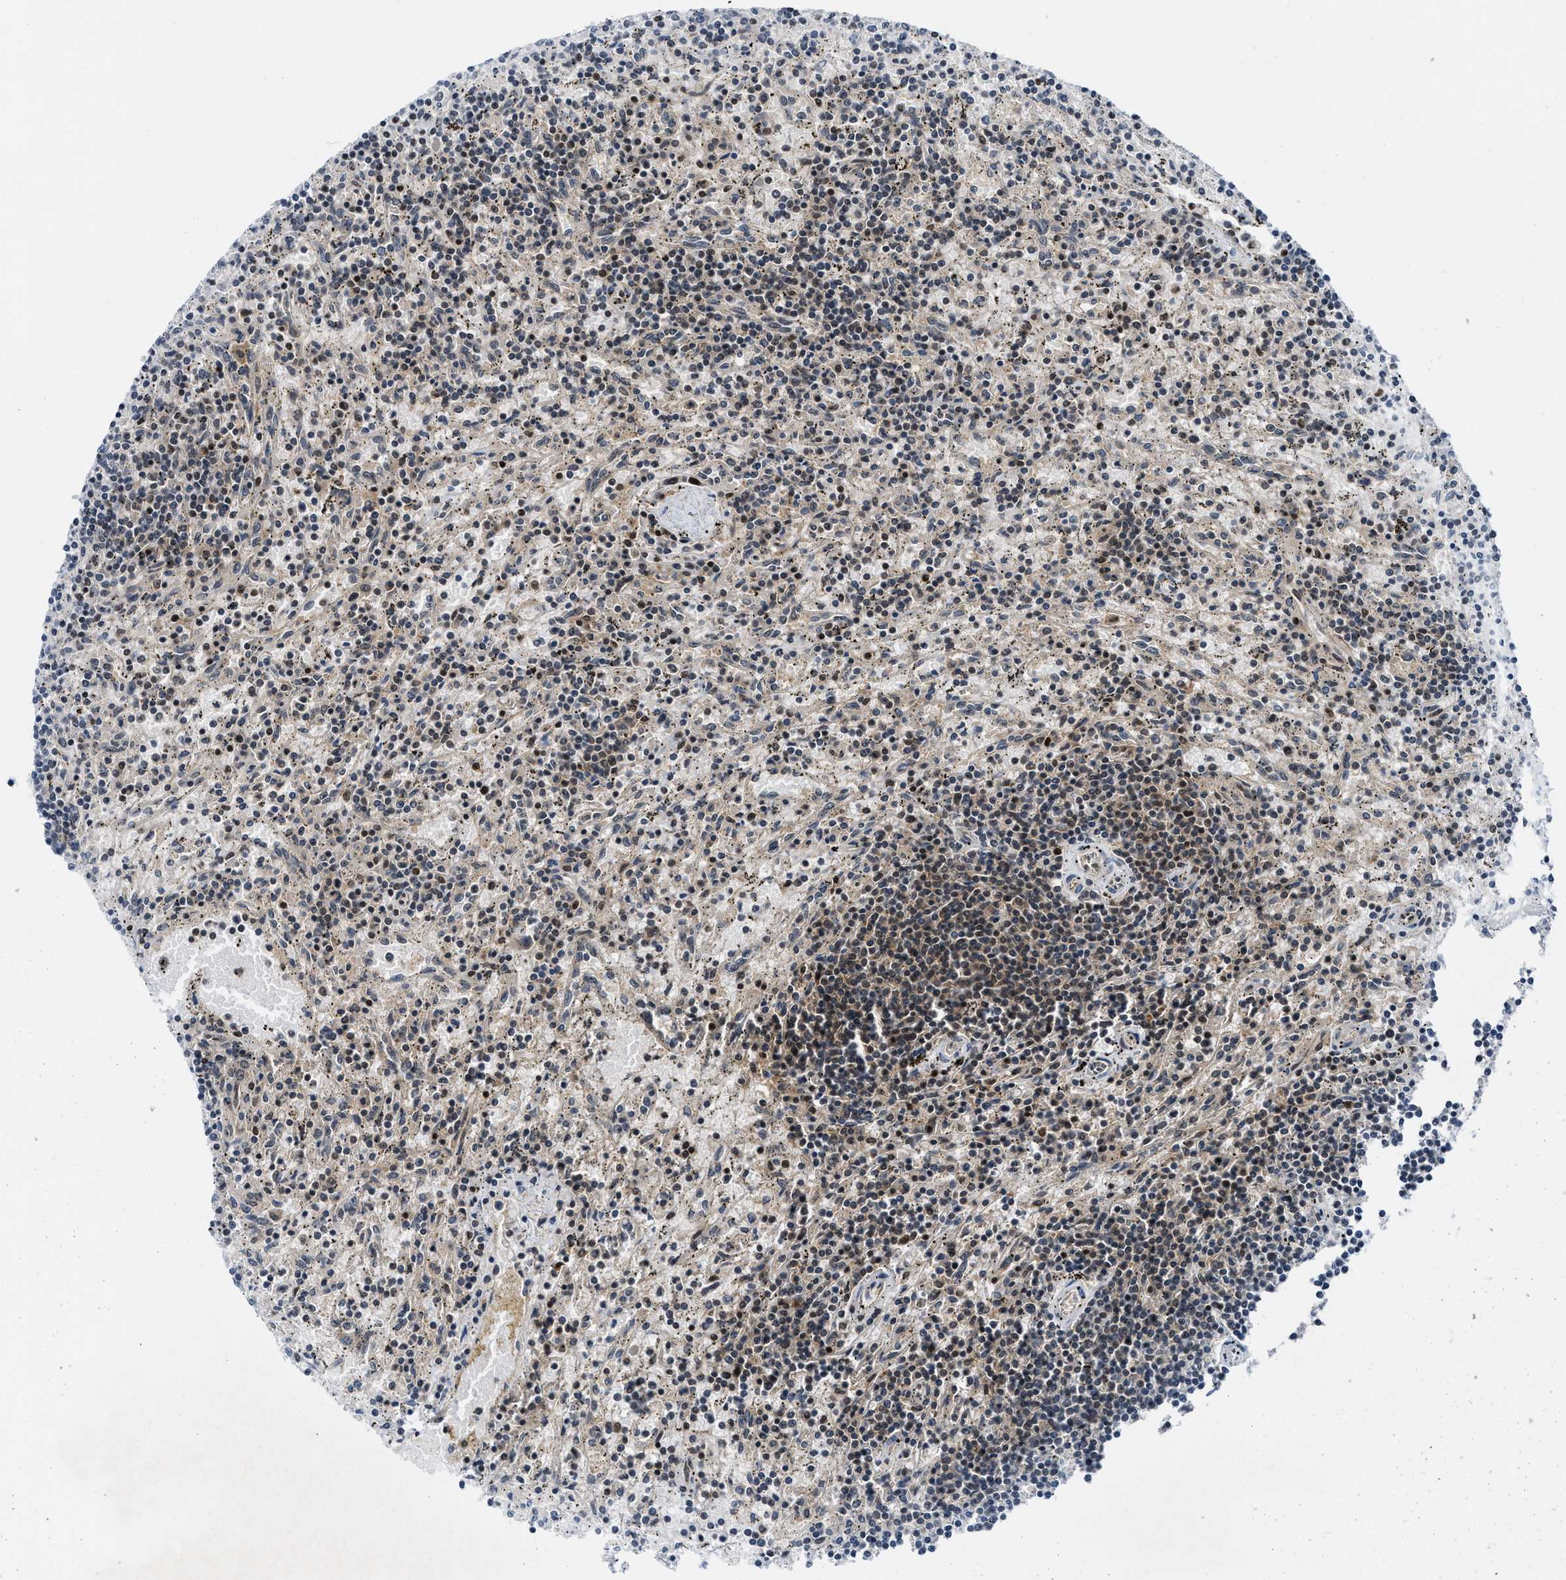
{"staining": {"intensity": "moderate", "quantity": "25%-75%", "location": "nuclear"}, "tissue": "lymphoma", "cell_type": "Tumor cells", "image_type": "cancer", "snomed": [{"axis": "morphology", "description": "Malignant lymphoma, non-Hodgkin's type, Low grade"}, {"axis": "topography", "description": "Spleen"}], "caption": "DAB immunohistochemical staining of lymphoma exhibits moderate nuclear protein positivity in approximately 25%-75% of tumor cells.", "gene": "NCOA1", "patient": {"sex": "male", "age": 76}}